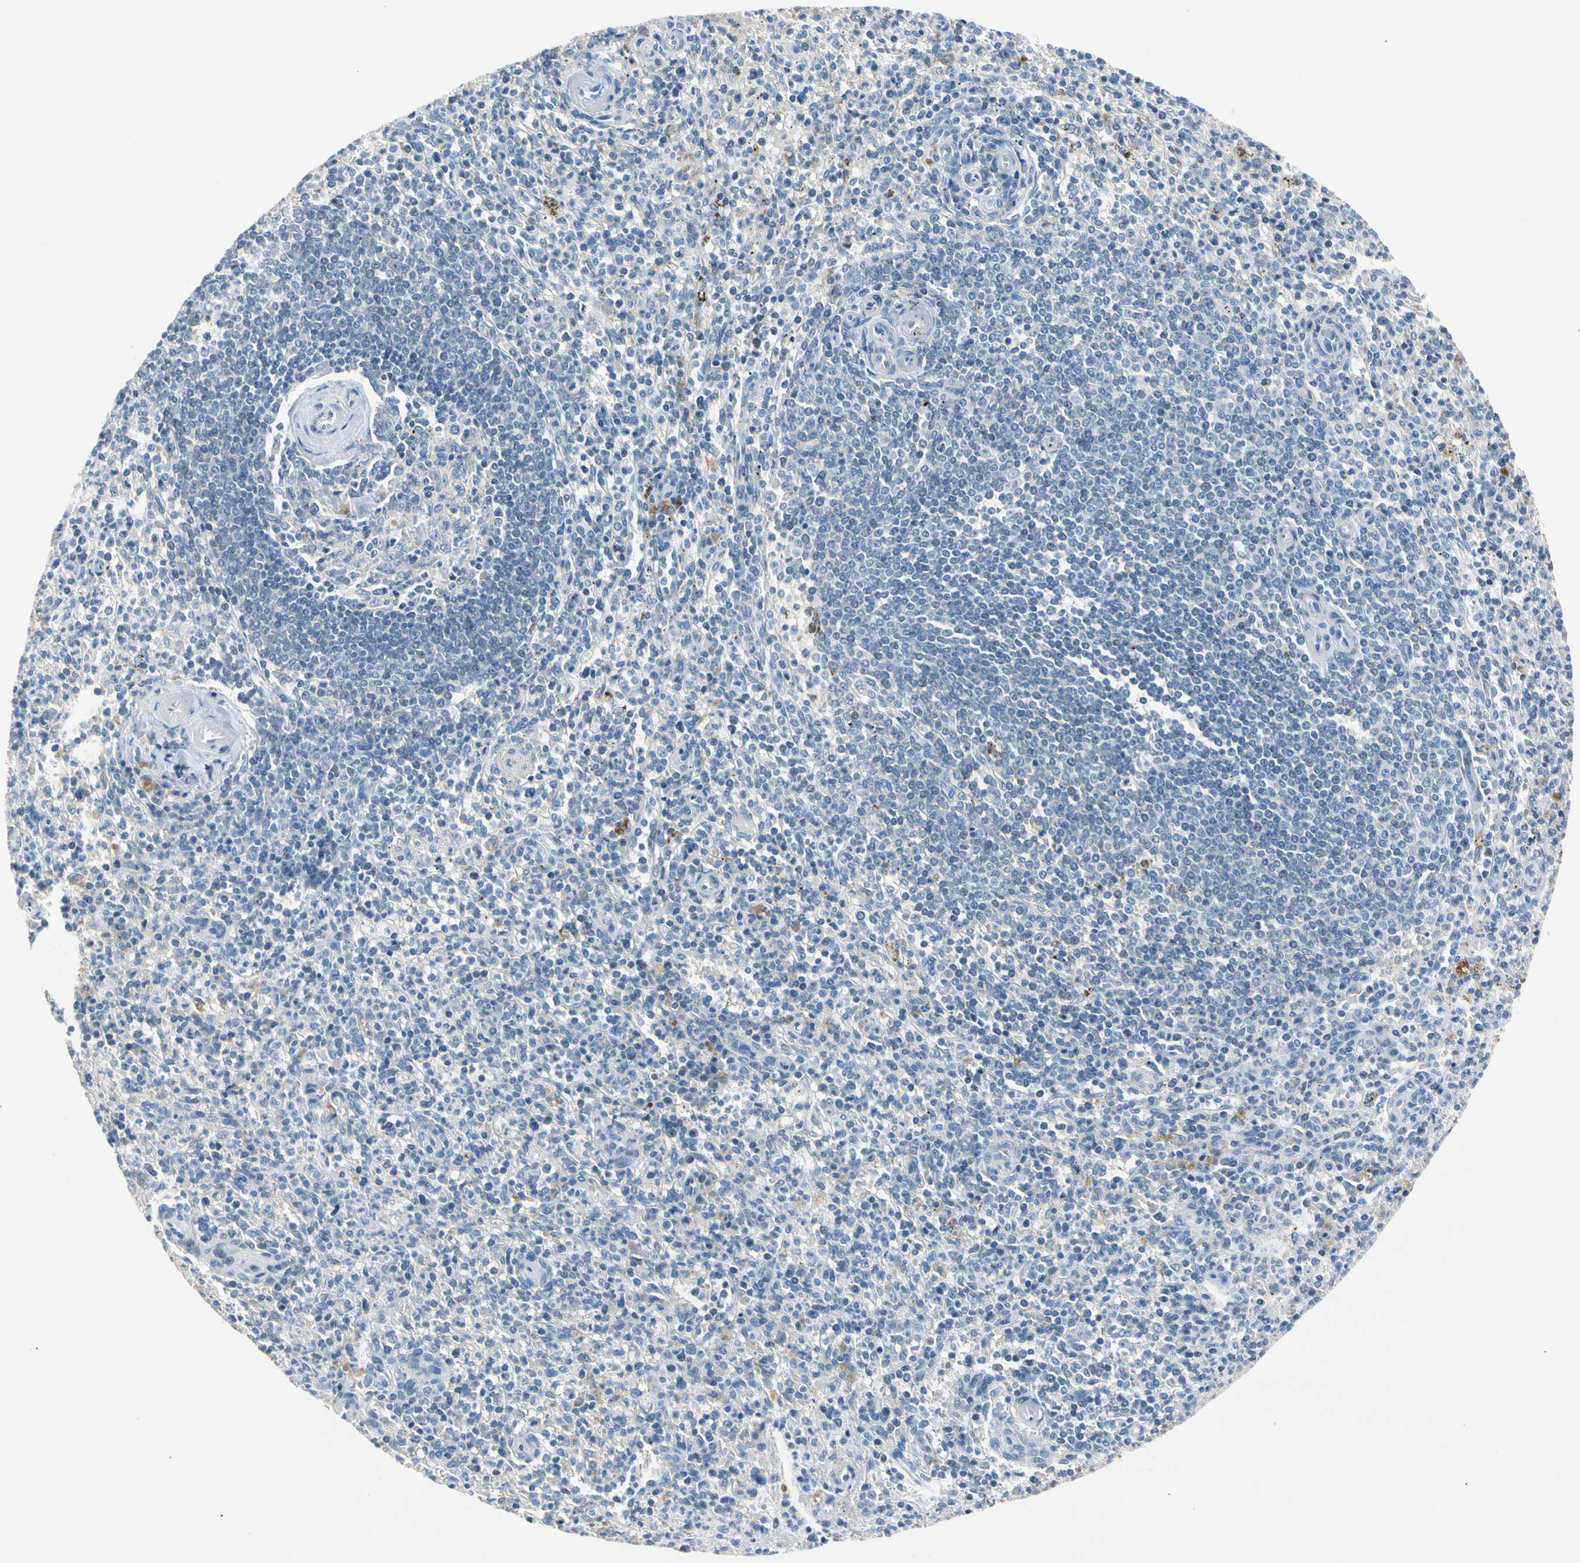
{"staining": {"intensity": "negative", "quantity": "none", "location": "none"}, "tissue": "spleen", "cell_type": "Cells in red pulp", "image_type": "normal", "snomed": [{"axis": "morphology", "description": "Normal tissue, NOS"}, {"axis": "topography", "description": "Spleen"}], "caption": "IHC of benign spleen displays no staining in cells in red pulp. (DAB IHC, high magnification).", "gene": "MARK1", "patient": {"sex": "male", "age": 72}}